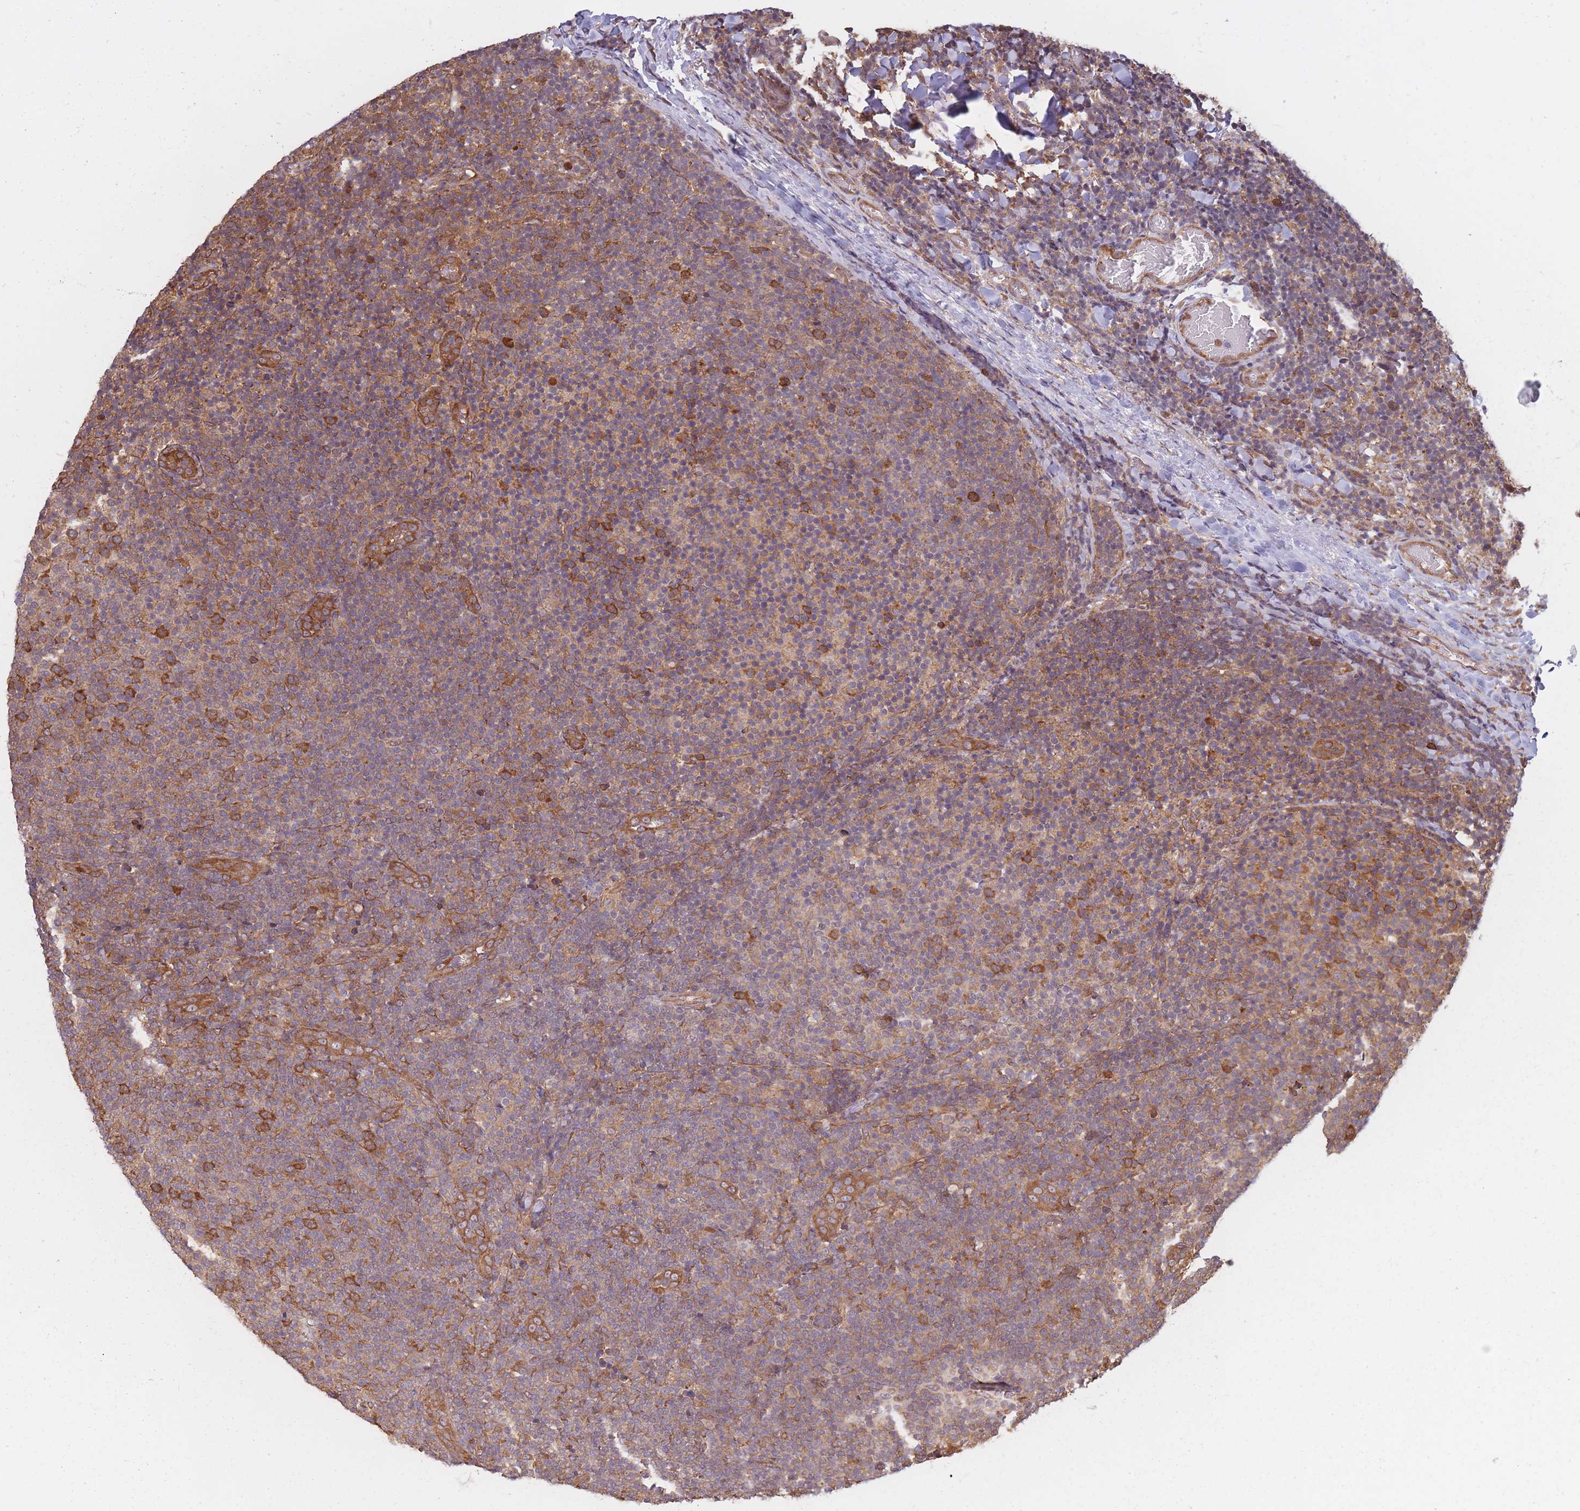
{"staining": {"intensity": "weak", "quantity": "25%-75%", "location": "cytoplasmic/membranous"}, "tissue": "lymphoma", "cell_type": "Tumor cells", "image_type": "cancer", "snomed": [{"axis": "morphology", "description": "Malignant lymphoma, non-Hodgkin's type, Low grade"}, {"axis": "topography", "description": "Lymph node"}], "caption": "Immunohistochemical staining of human lymphoma demonstrates low levels of weak cytoplasmic/membranous protein staining in about 25%-75% of tumor cells. (Stains: DAB (3,3'-diaminobenzidine) in brown, nuclei in blue, Microscopy: brightfield microscopy at high magnification).", "gene": "ARL13B", "patient": {"sex": "male", "age": 66}}